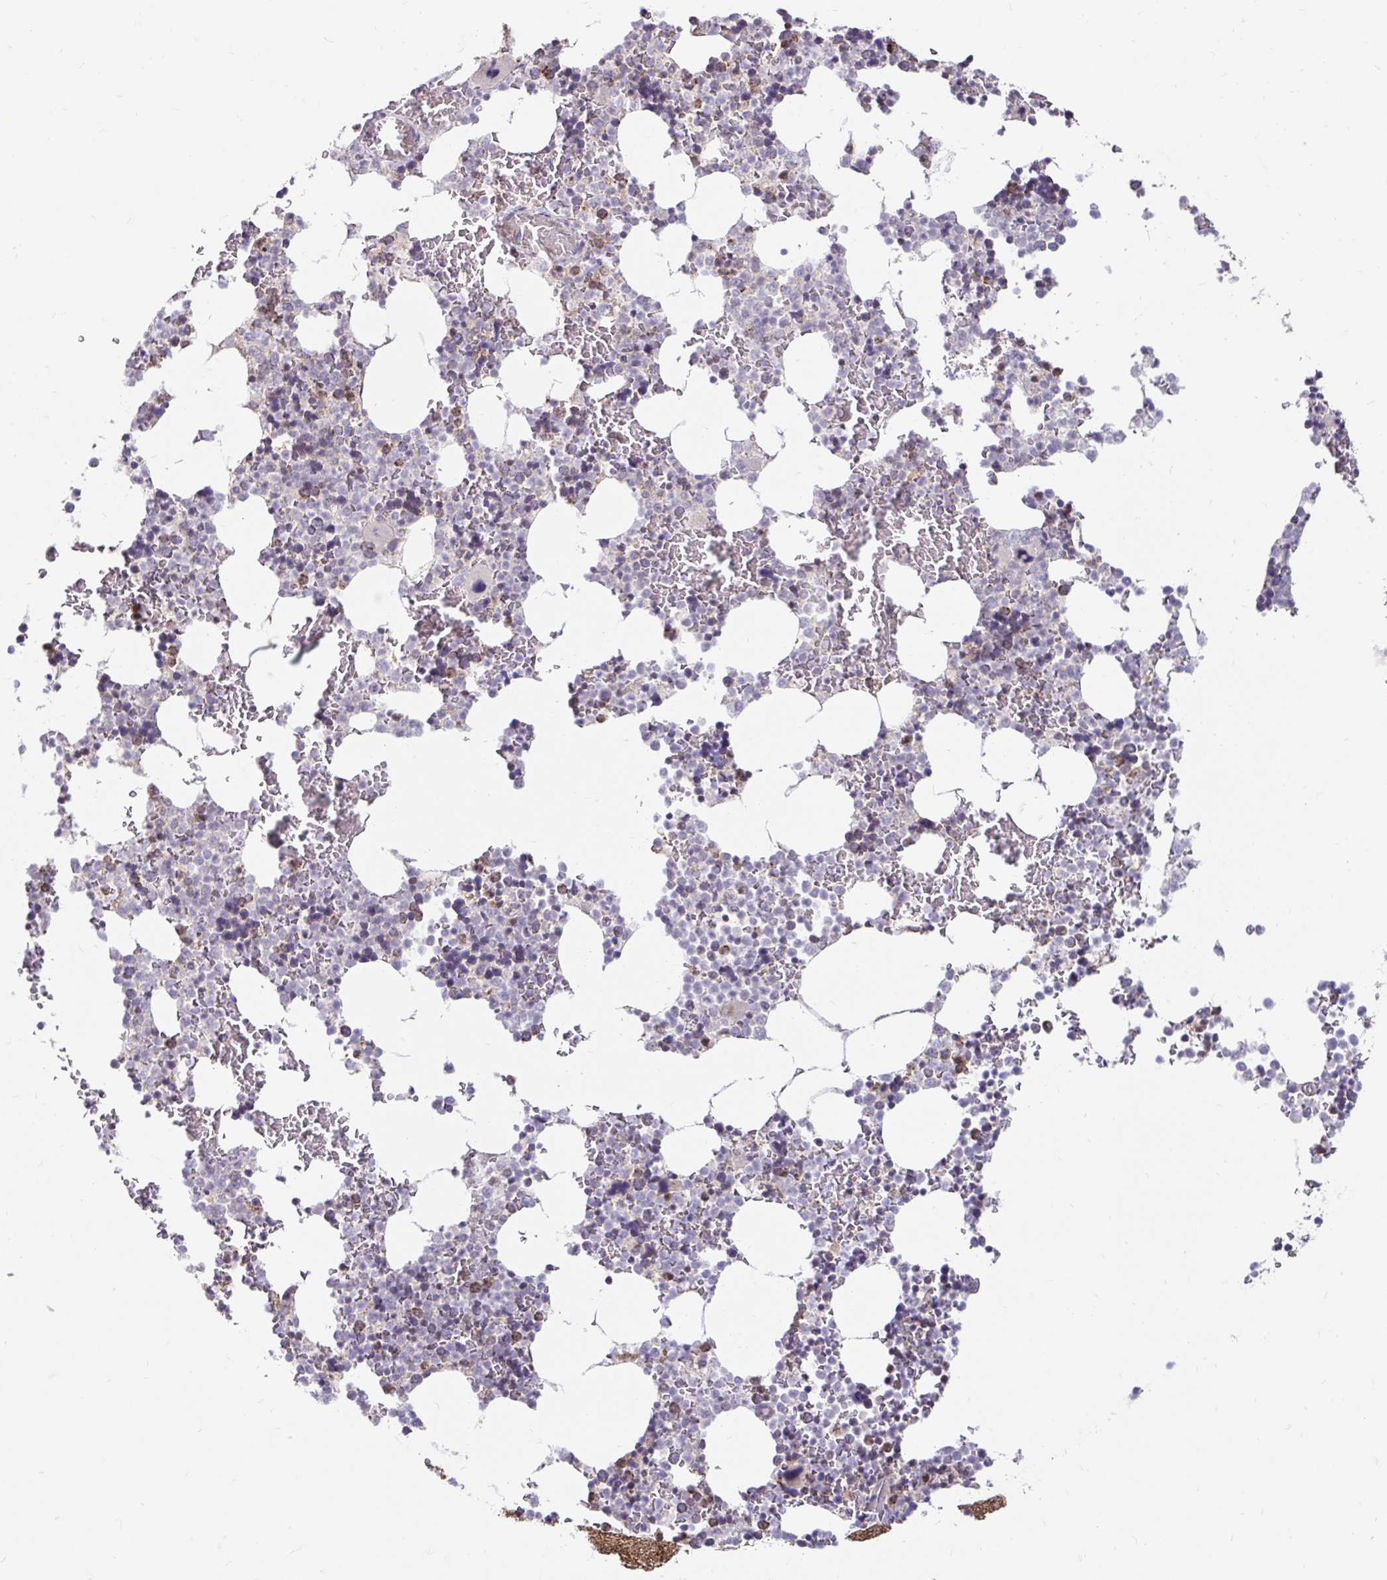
{"staining": {"intensity": "moderate", "quantity": "<25%", "location": "cytoplasmic/membranous"}, "tissue": "bone marrow", "cell_type": "Hematopoietic cells", "image_type": "normal", "snomed": [{"axis": "morphology", "description": "Normal tissue, NOS"}, {"axis": "topography", "description": "Bone marrow"}], "caption": "Immunohistochemistry (IHC) (DAB) staining of normal human bone marrow reveals moderate cytoplasmic/membranous protein expression in approximately <25% of hematopoietic cells.", "gene": "TIMM50", "patient": {"sex": "female", "age": 42}}